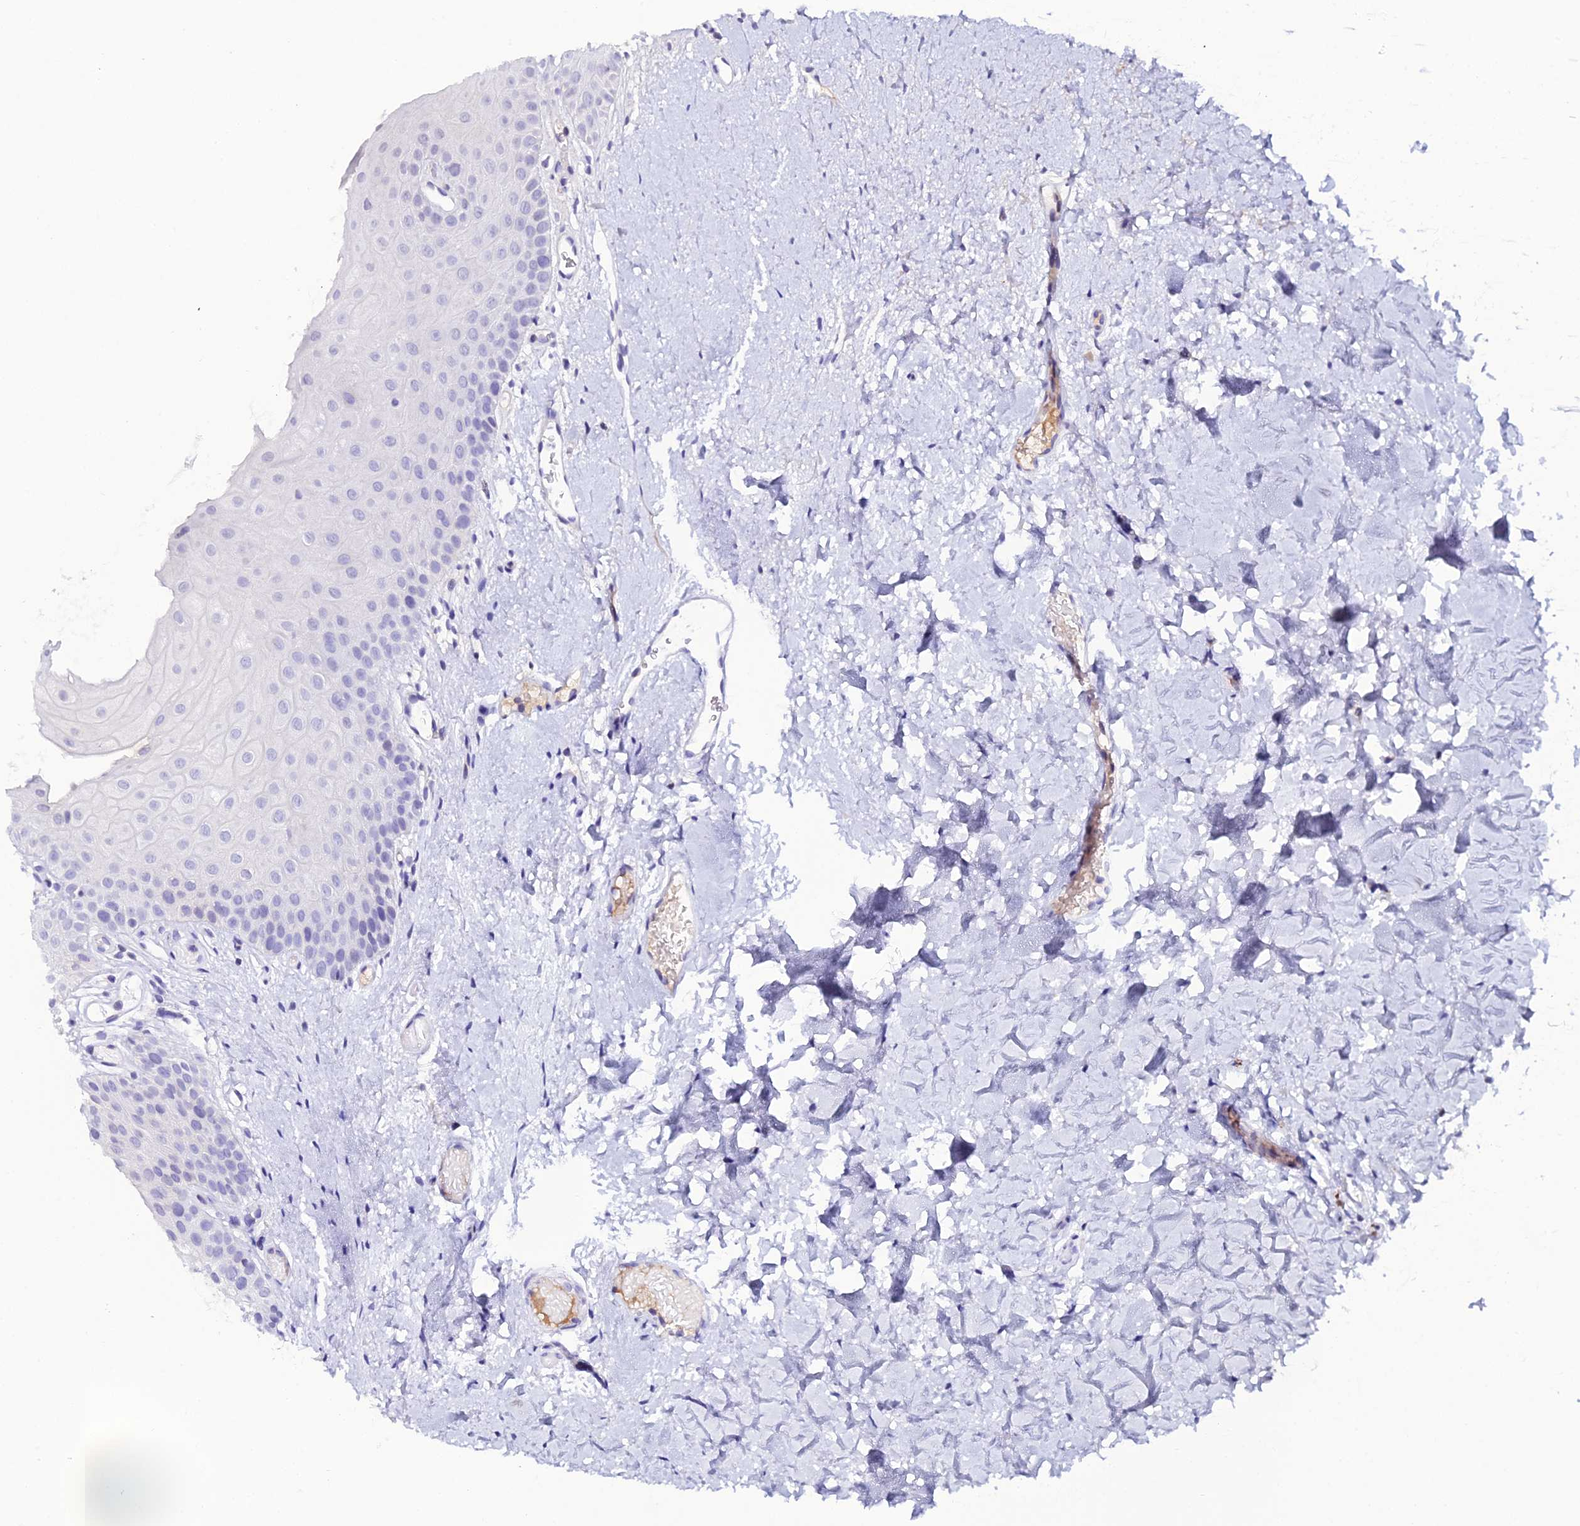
{"staining": {"intensity": "negative", "quantity": "none", "location": "none"}, "tissue": "oral mucosa", "cell_type": "Squamous epithelial cells", "image_type": "normal", "snomed": [{"axis": "morphology", "description": "Normal tissue, NOS"}, {"axis": "topography", "description": "Oral tissue"}], "caption": "IHC photomicrograph of normal oral mucosa: human oral mucosa stained with DAB reveals no significant protein staining in squamous epithelial cells.", "gene": "DEFB132", "patient": {"sex": "female", "age": 67}}